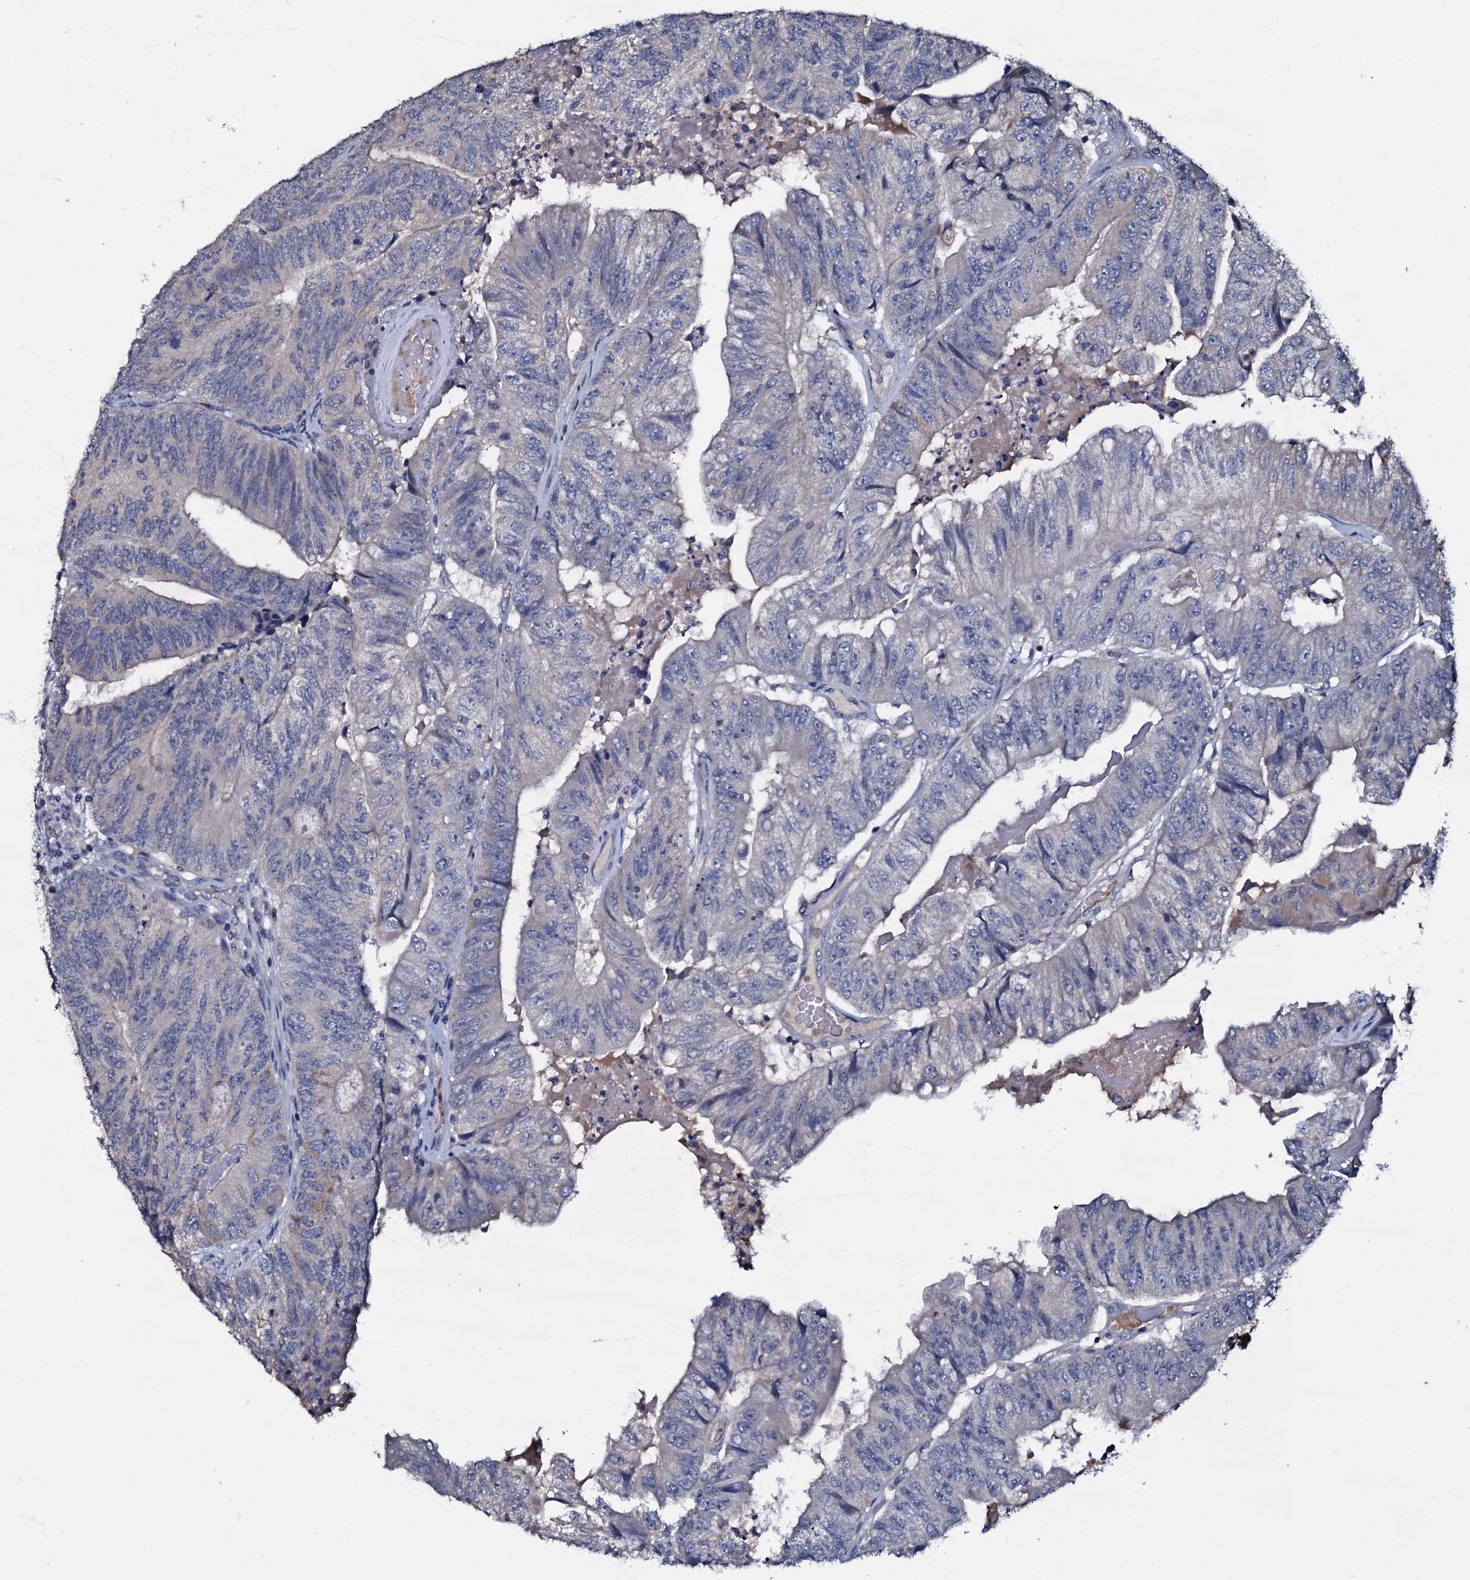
{"staining": {"intensity": "negative", "quantity": "none", "location": "none"}, "tissue": "colorectal cancer", "cell_type": "Tumor cells", "image_type": "cancer", "snomed": [{"axis": "morphology", "description": "Adenocarcinoma, NOS"}, {"axis": "topography", "description": "Colon"}], "caption": "High magnification brightfield microscopy of colorectal adenocarcinoma stained with DAB (brown) and counterstained with hematoxylin (blue): tumor cells show no significant positivity.", "gene": "CPNE2", "patient": {"sex": "female", "age": 67}}